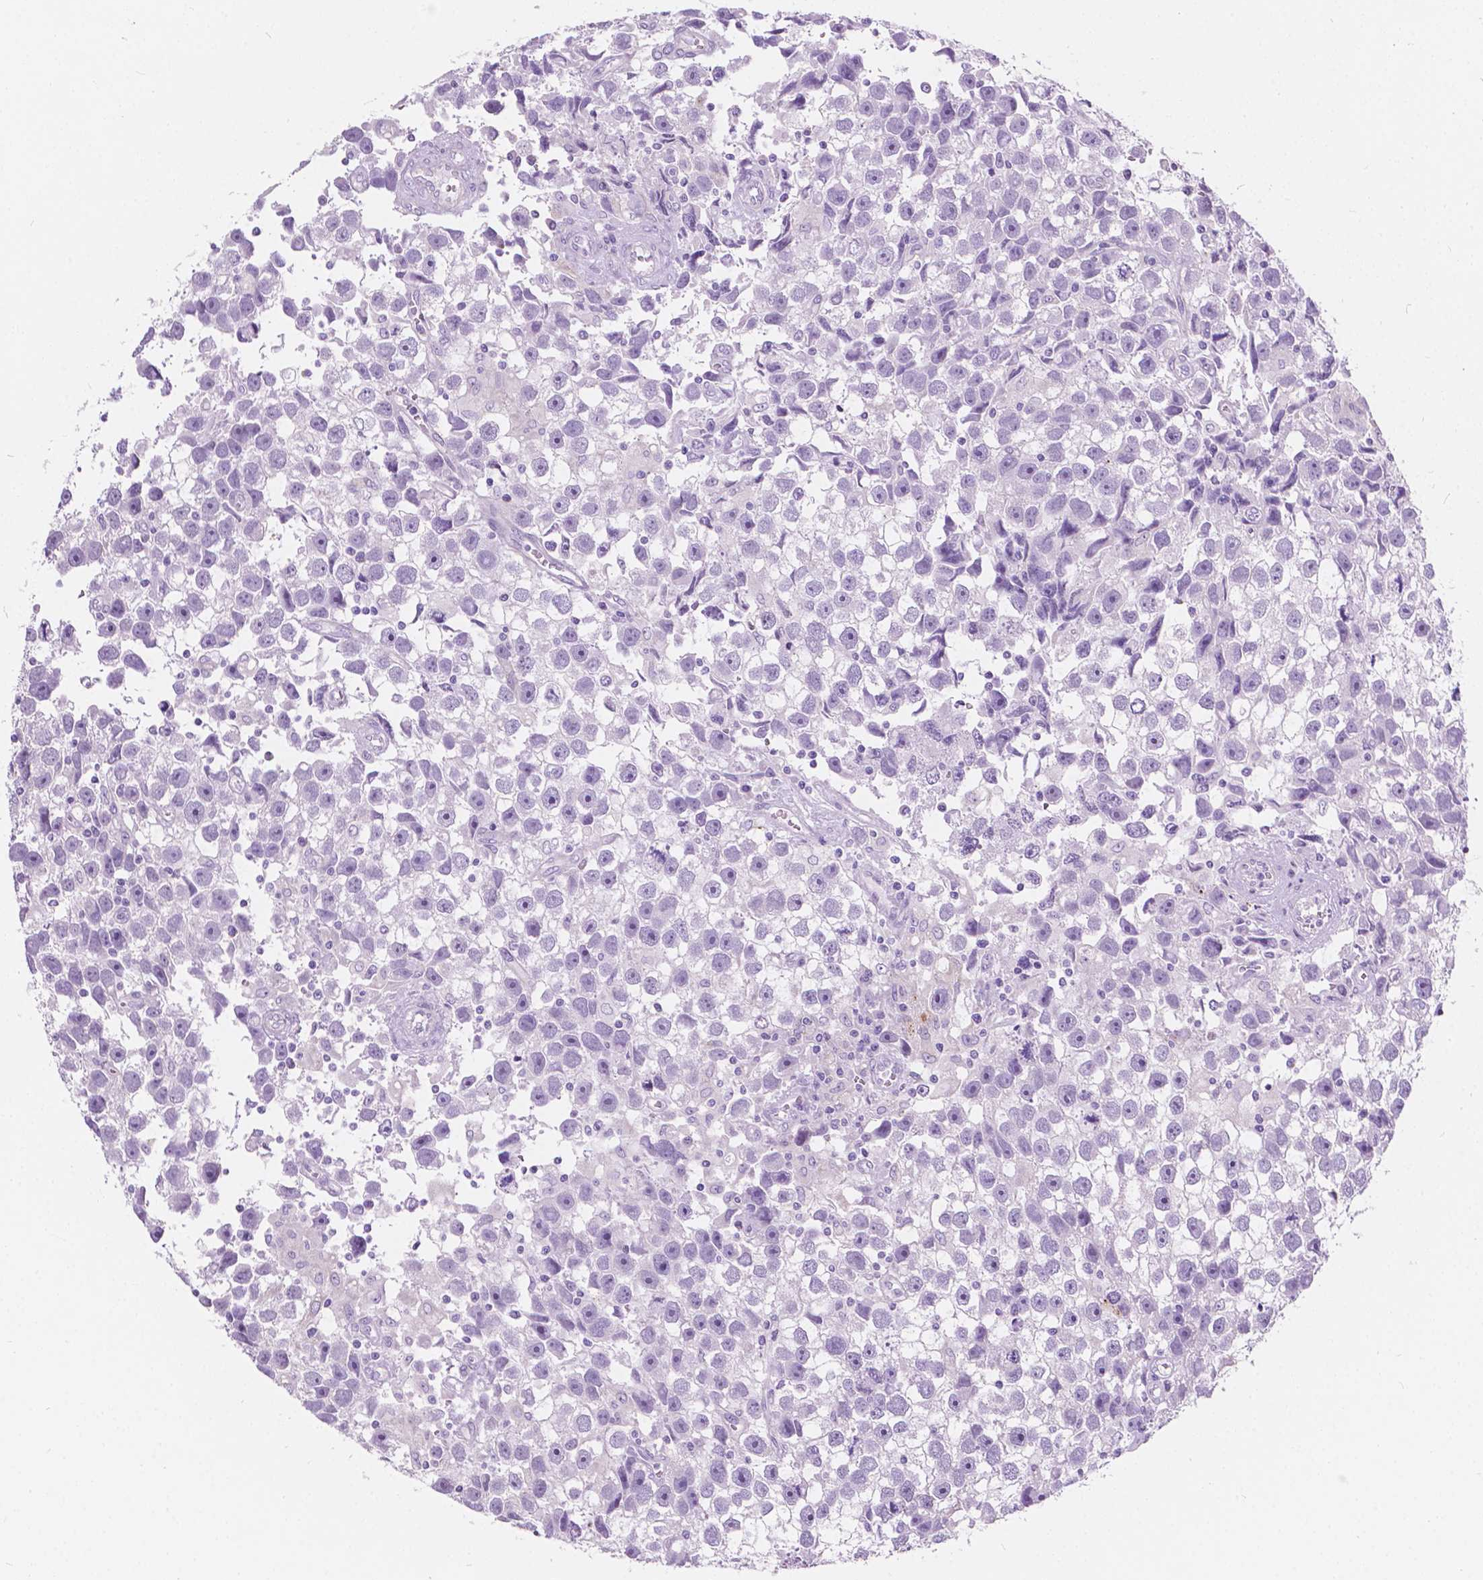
{"staining": {"intensity": "weak", "quantity": "<25%", "location": "nuclear"}, "tissue": "testis cancer", "cell_type": "Tumor cells", "image_type": "cancer", "snomed": [{"axis": "morphology", "description": "Seminoma, NOS"}, {"axis": "topography", "description": "Testis"}], "caption": "This is a micrograph of immunohistochemistry staining of testis seminoma, which shows no staining in tumor cells.", "gene": "NOS1AP", "patient": {"sex": "male", "age": 43}}